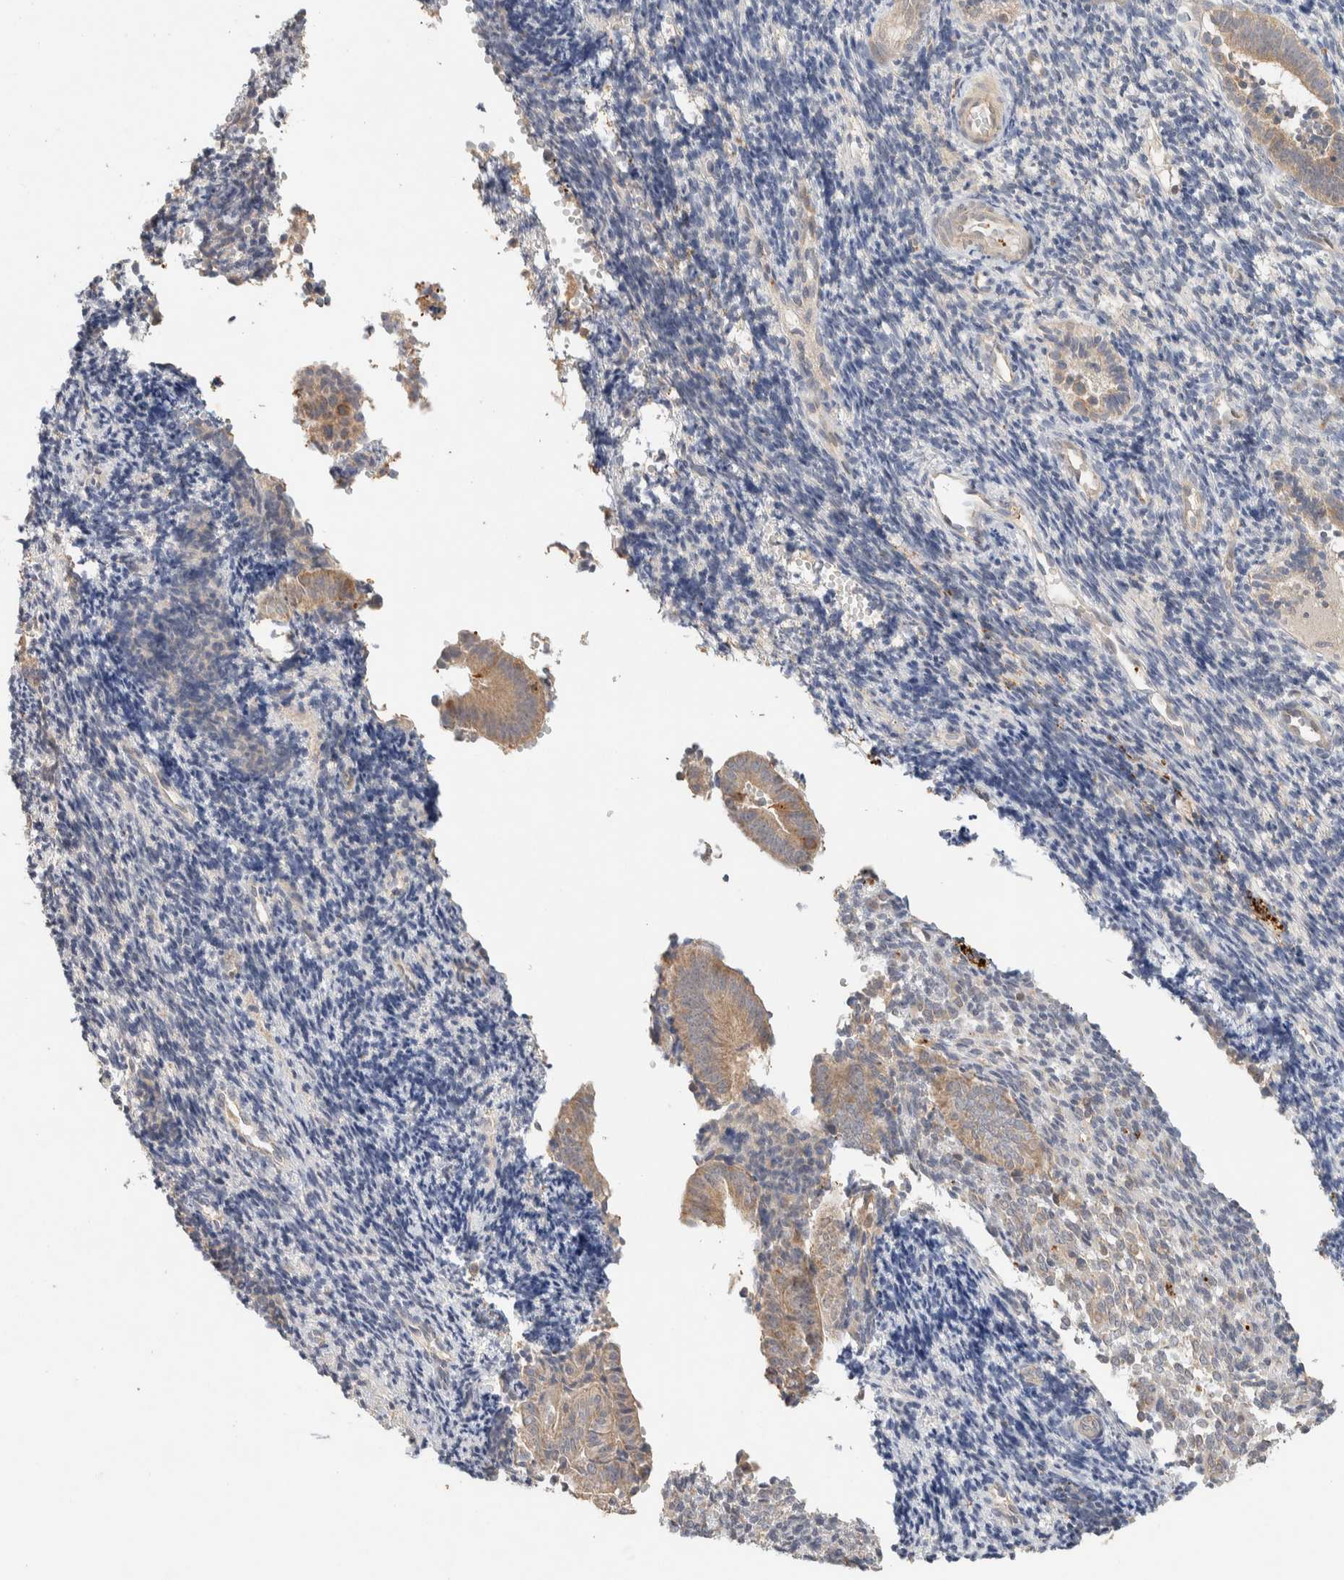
{"staining": {"intensity": "weak", "quantity": "25%-75%", "location": "cytoplasmic/membranous"}, "tissue": "endometrium", "cell_type": "Cells in endometrial stroma", "image_type": "normal", "snomed": [{"axis": "morphology", "description": "Normal tissue, NOS"}, {"axis": "topography", "description": "Uterus"}, {"axis": "topography", "description": "Endometrium"}], "caption": "A micrograph of human endometrium stained for a protein demonstrates weak cytoplasmic/membranous brown staining in cells in endometrial stroma. The staining is performed using DAB brown chromogen to label protein expression. The nuclei are counter-stained blue using hematoxylin.", "gene": "KIF9", "patient": {"sex": "female", "age": 33}}